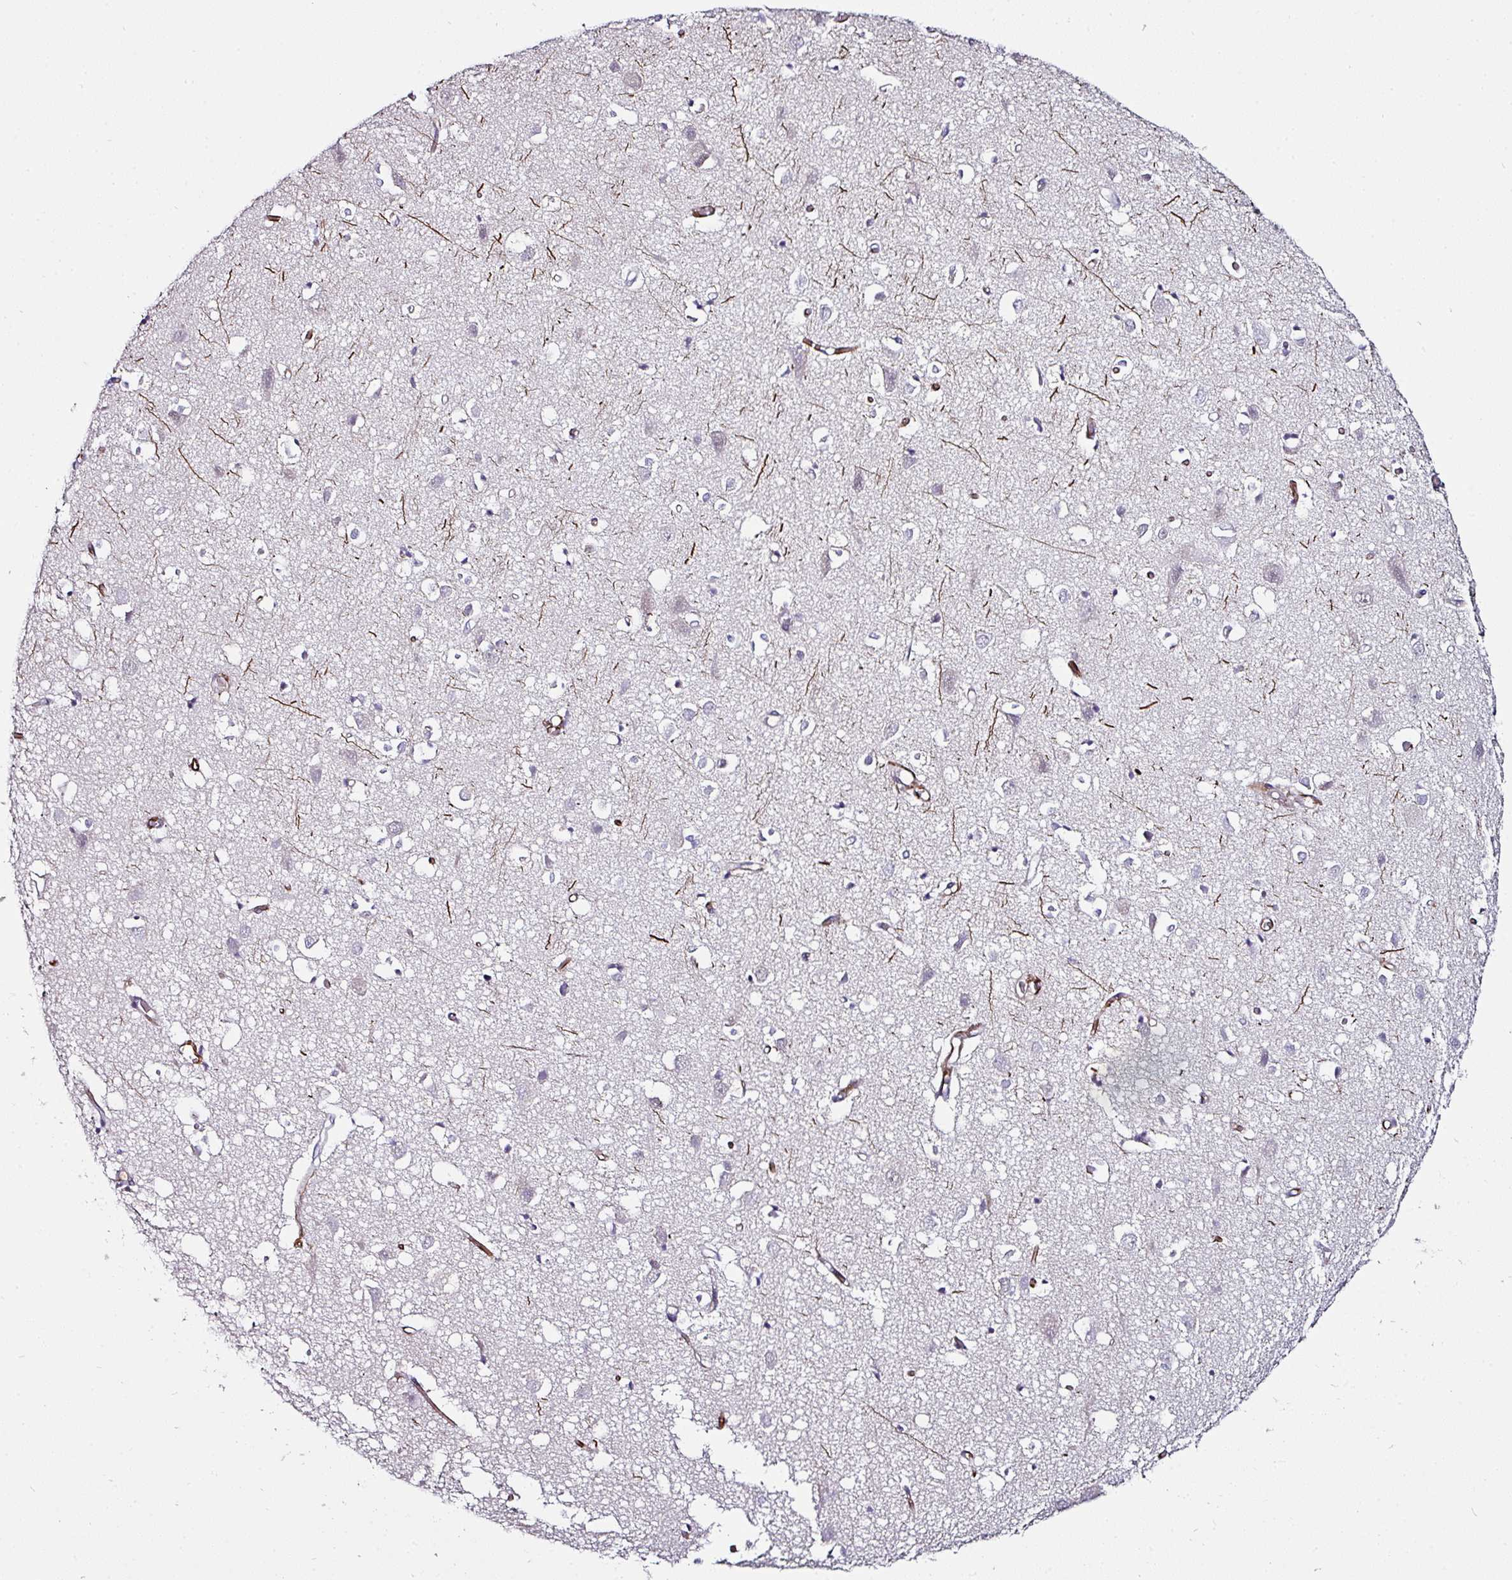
{"staining": {"intensity": "strong", "quantity": "<25%", "location": "cytoplasmic/membranous"}, "tissue": "cerebral cortex", "cell_type": "Endothelial cells", "image_type": "normal", "snomed": [{"axis": "morphology", "description": "Normal tissue, NOS"}, {"axis": "topography", "description": "Cerebral cortex"}], "caption": "A brown stain labels strong cytoplasmic/membranous positivity of a protein in endothelial cells of normal human cerebral cortex.", "gene": "TMPRSS9", "patient": {"sex": "male", "age": 70}}